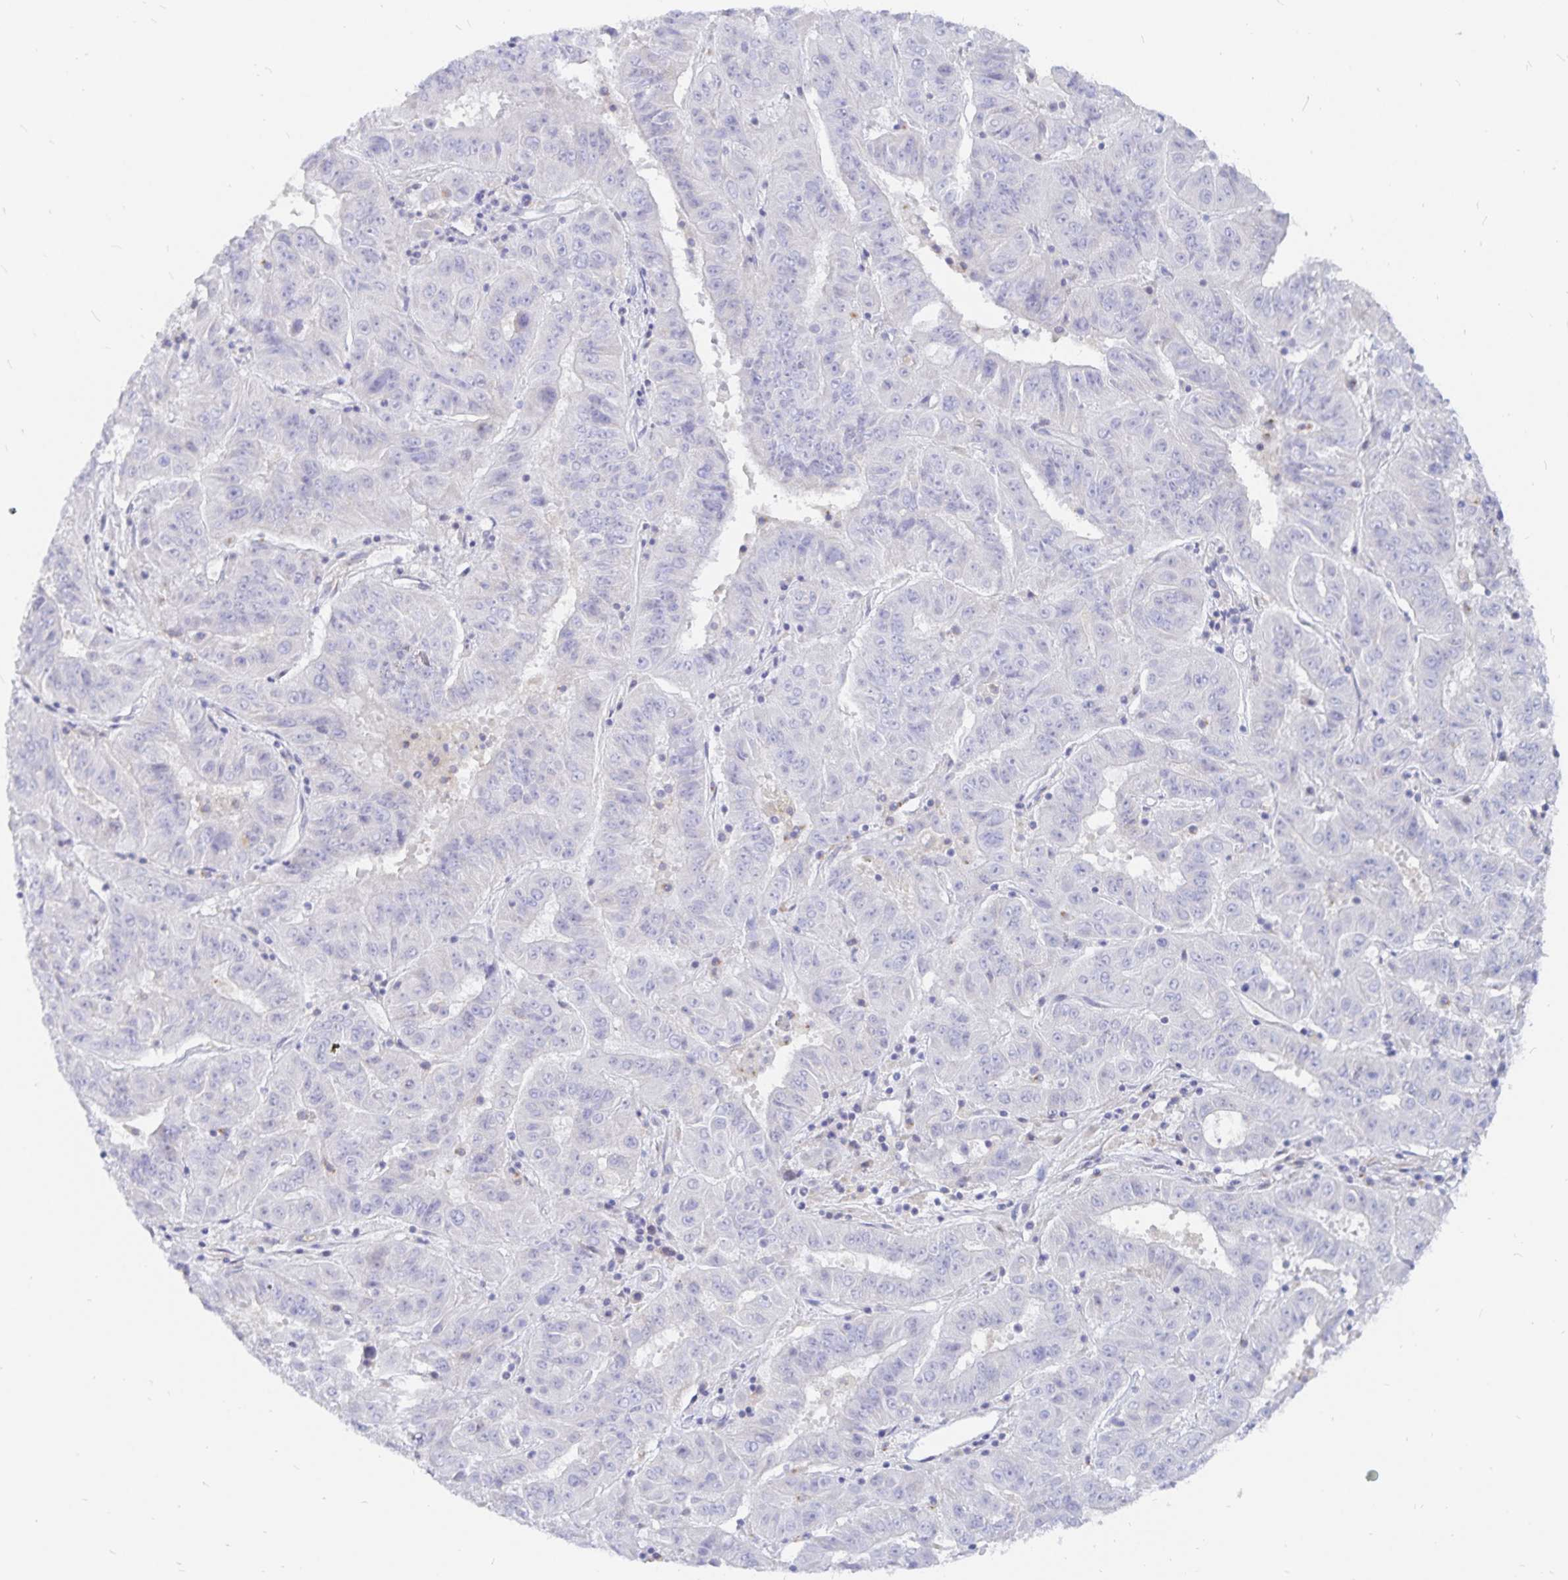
{"staining": {"intensity": "negative", "quantity": "none", "location": "none"}, "tissue": "pancreatic cancer", "cell_type": "Tumor cells", "image_type": "cancer", "snomed": [{"axis": "morphology", "description": "Adenocarcinoma, NOS"}, {"axis": "topography", "description": "Pancreas"}], "caption": "High magnification brightfield microscopy of pancreatic cancer stained with DAB (3,3'-diaminobenzidine) (brown) and counterstained with hematoxylin (blue): tumor cells show no significant expression. The staining was performed using DAB to visualize the protein expression in brown, while the nuclei were stained in blue with hematoxylin (Magnification: 20x).", "gene": "PKHD1", "patient": {"sex": "male", "age": 63}}